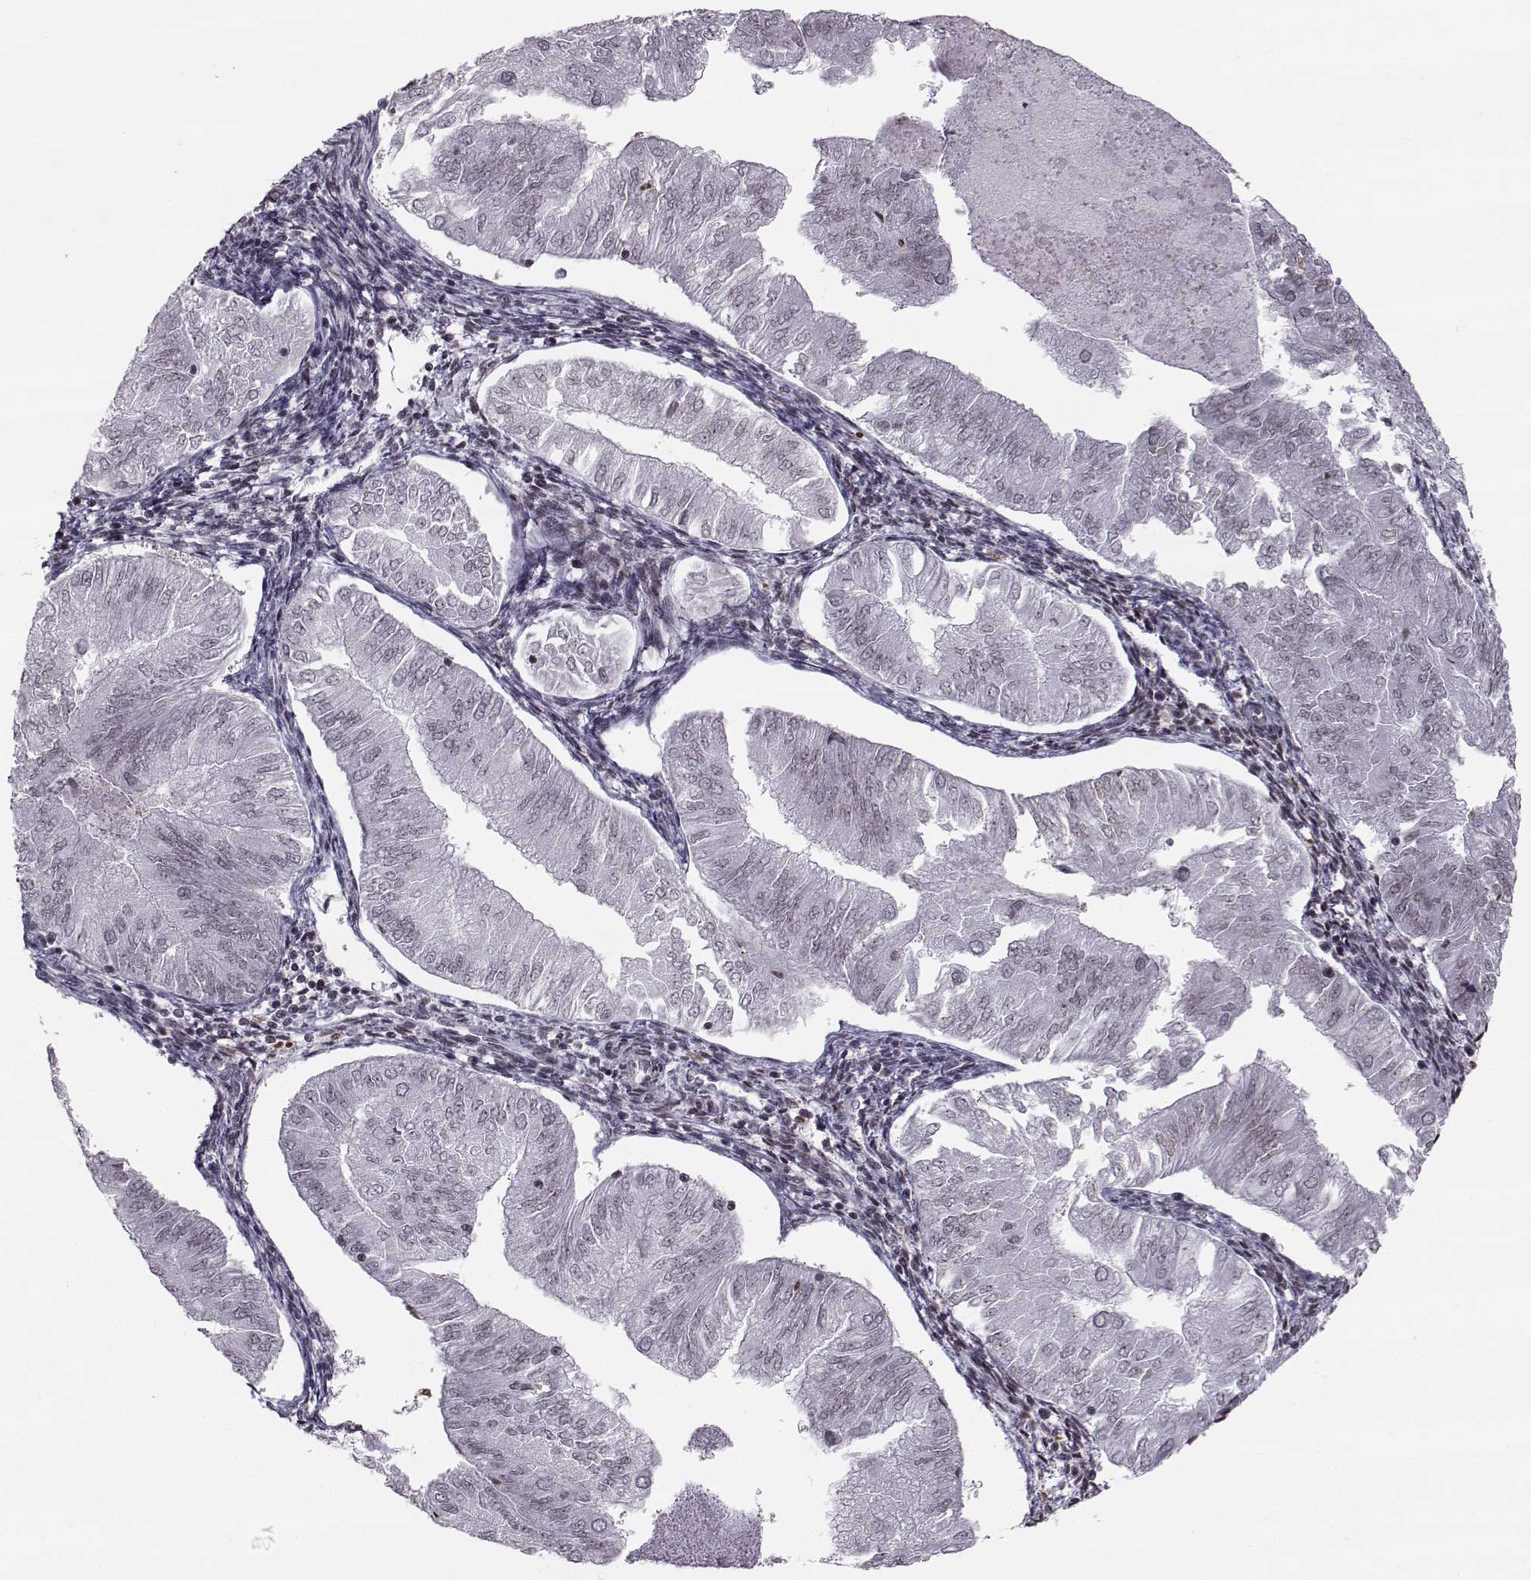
{"staining": {"intensity": "negative", "quantity": "none", "location": "none"}, "tissue": "endometrial cancer", "cell_type": "Tumor cells", "image_type": "cancer", "snomed": [{"axis": "morphology", "description": "Adenocarcinoma, NOS"}, {"axis": "topography", "description": "Endometrium"}], "caption": "DAB immunohistochemical staining of human endometrial cancer reveals no significant expression in tumor cells.", "gene": "MARCHF4", "patient": {"sex": "female", "age": 53}}